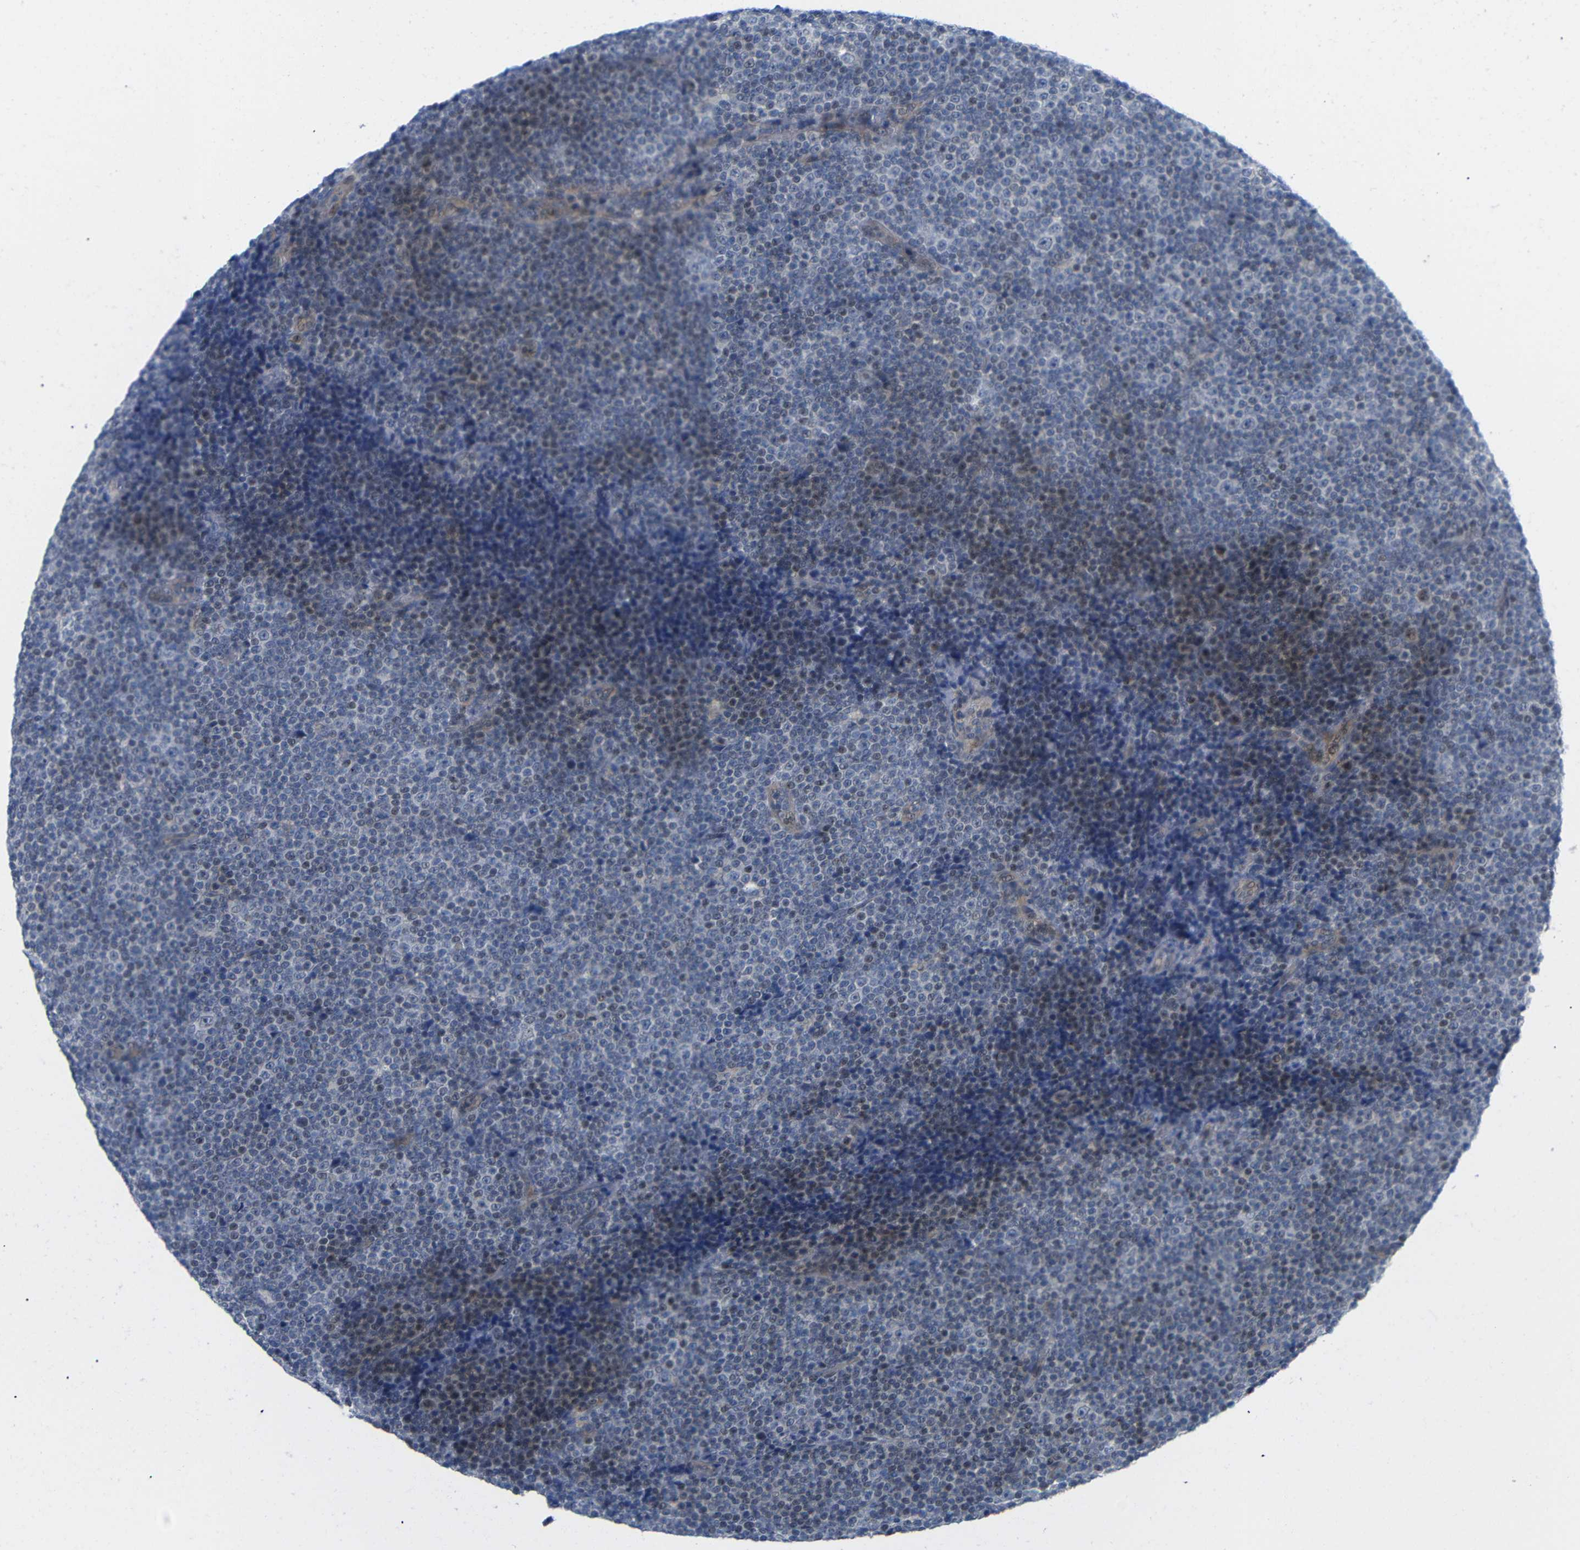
{"staining": {"intensity": "weak", "quantity": "<25%", "location": "nuclear"}, "tissue": "lymphoma", "cell_type": "Tumor cells", "image_type": "cancer", "snomed": [{"axis": "morphology", "description": "Malignant lymphoma, non-Hodgkin's type, Low grade"}, {"axis": "topography", "description": "Lymph node"}], "caption": "This is an immunohistochemistry (IHC) micrograph of human lymphoma. There is no expression in tumor cells.", "gene": "CMTM1", "patient": {"sex": "female", "age": 67}}